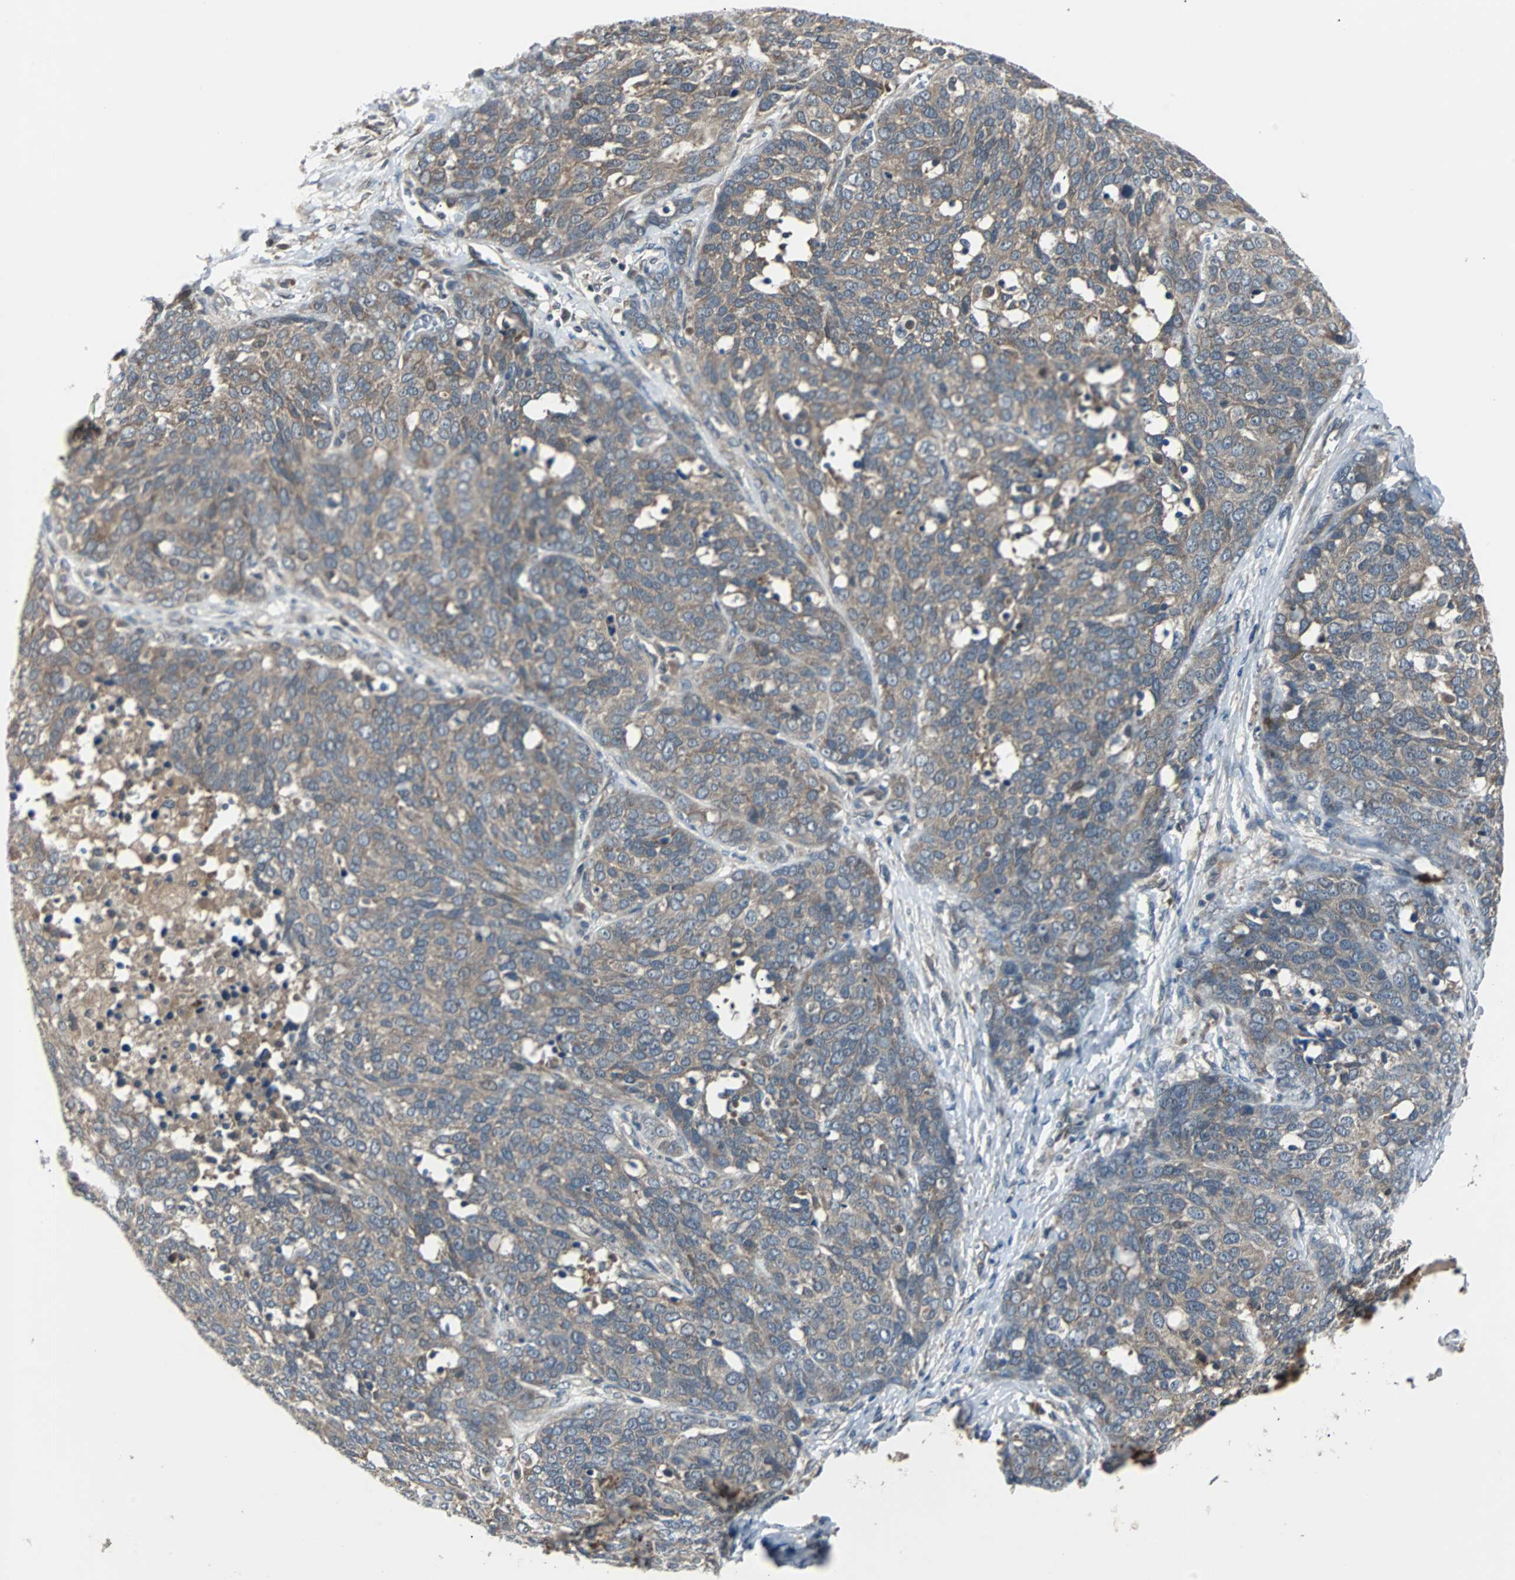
{"staining": {"intensity": "weak", "quantity": "25%-75%", "location": "cytoplasmic/membranous"}, "tissue": "ovarian cancer", "cell_type": "Tumor cells", "image_type": "cancer", "snomed": [{"axis": "morphology", "description": "Cystadenocarcinoma, serous, NOS"}, {"axis": "topography", "description": "Ovary"}], "caption": "Immunohistochemistry (DAB) staining of human ovarian cancer shows weak cytoplasmic/membranous protein expression in about 25%-75% of tumor cells. The staining was performed using DAB (3,3'-diaminobenzidine), with brown indicating positive protein expression. Nuclei are stained blue with hematoxylin.", "gene": "ARF1", "patient": {"sex": "female", "age": 44}}